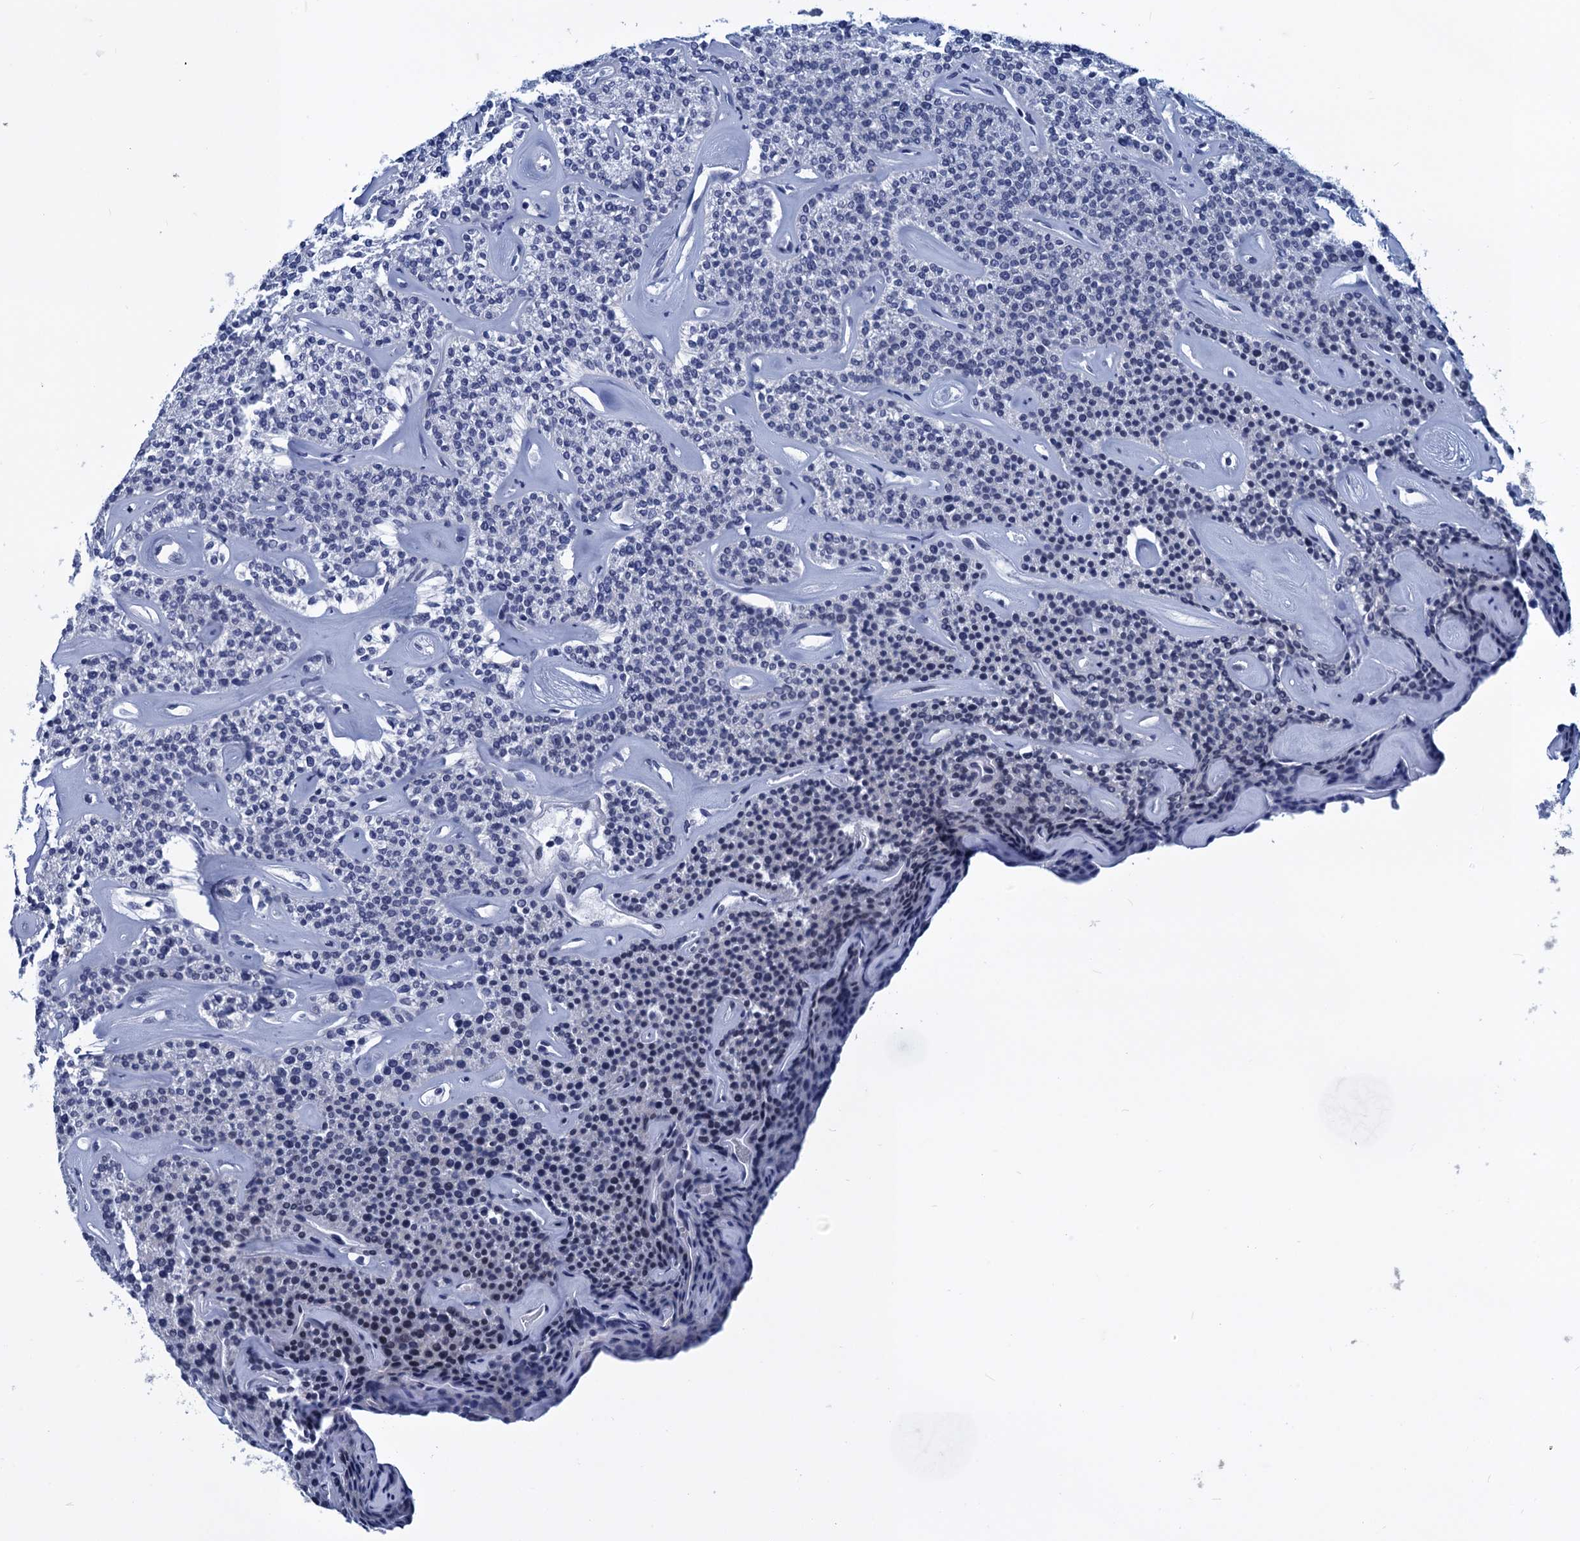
{"staining": {"intensity": "negative", "quantity": "none", "location": "none"}, "tissue": "parathyroid gland", "cell_type": "Glandular cells", "image_type": "normal", "snomed": [{"axis": "morphology", "description": "Normal tissue, NOS"}, {"axis": "topography", "description": "Parathyroid gland"}], "caption": "DAB (3,3'-diaminobenzidine) immunohistochemical staining of normal human parathyroid gland exhibits no significant staining in glandular cells.", "gene": "GINS3", "patient": {"sex": "male", "age": 46}}